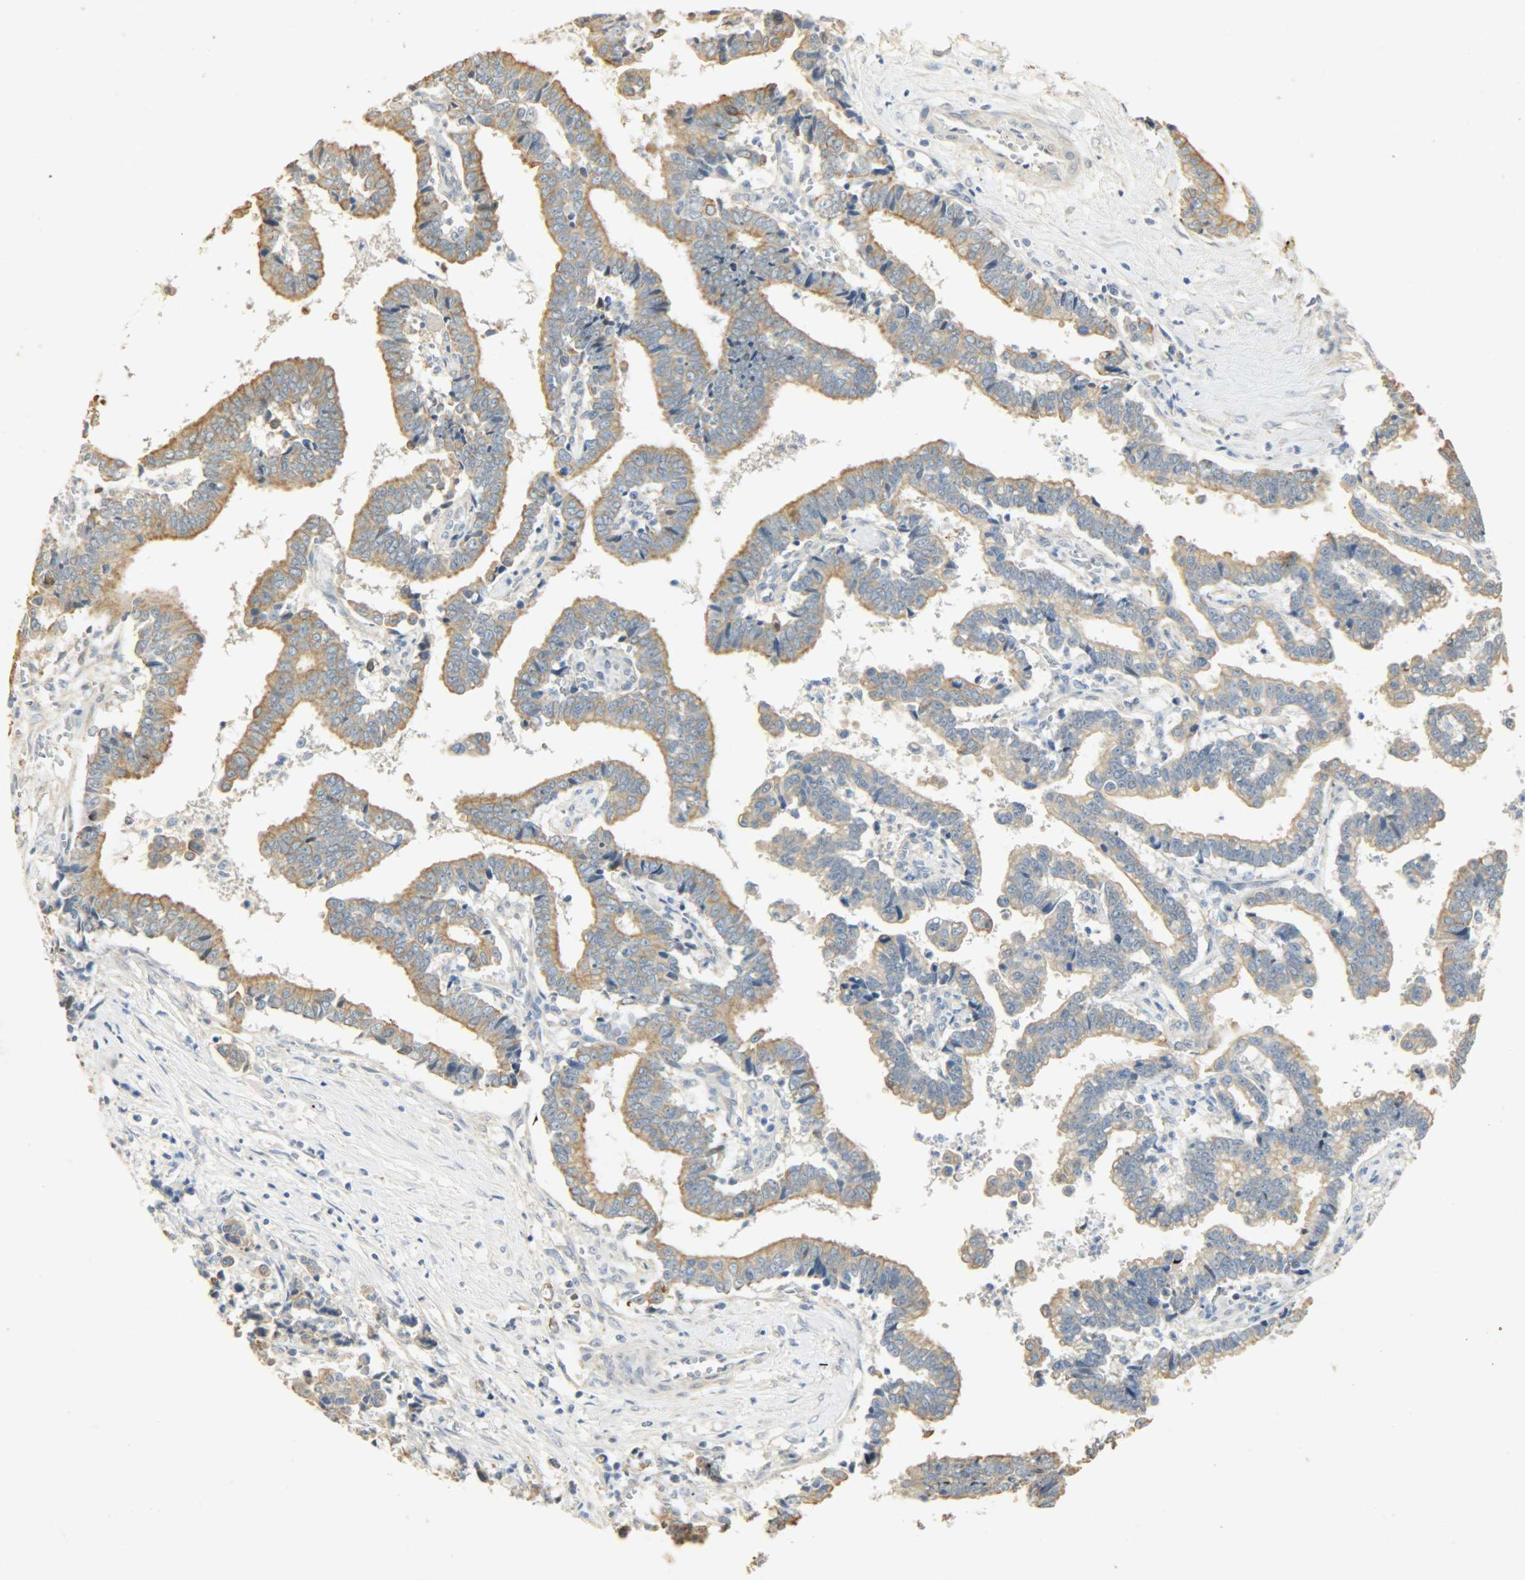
{"staining": {"intensity": "moderate", "quantity": ">75%", "location": "cytoplasmic/membranous"}, "tissue": "liver cancer", "cell_type": "Tumor cells", "image_type": "cancer", "snomed": [{"axis": "morphology", "description": "Cholangiocarcinoma"}, {"axis": "topography", "description": "Liver"}], "caption": "A high-resolution image shows immunohistochemistry staining of liver cancer, which demonstrates moderate cytoplasmic/membranous staining in about >75% of tumor cells.", "gene": "USP13", "patient": {"sex": "male", "age": 57}}